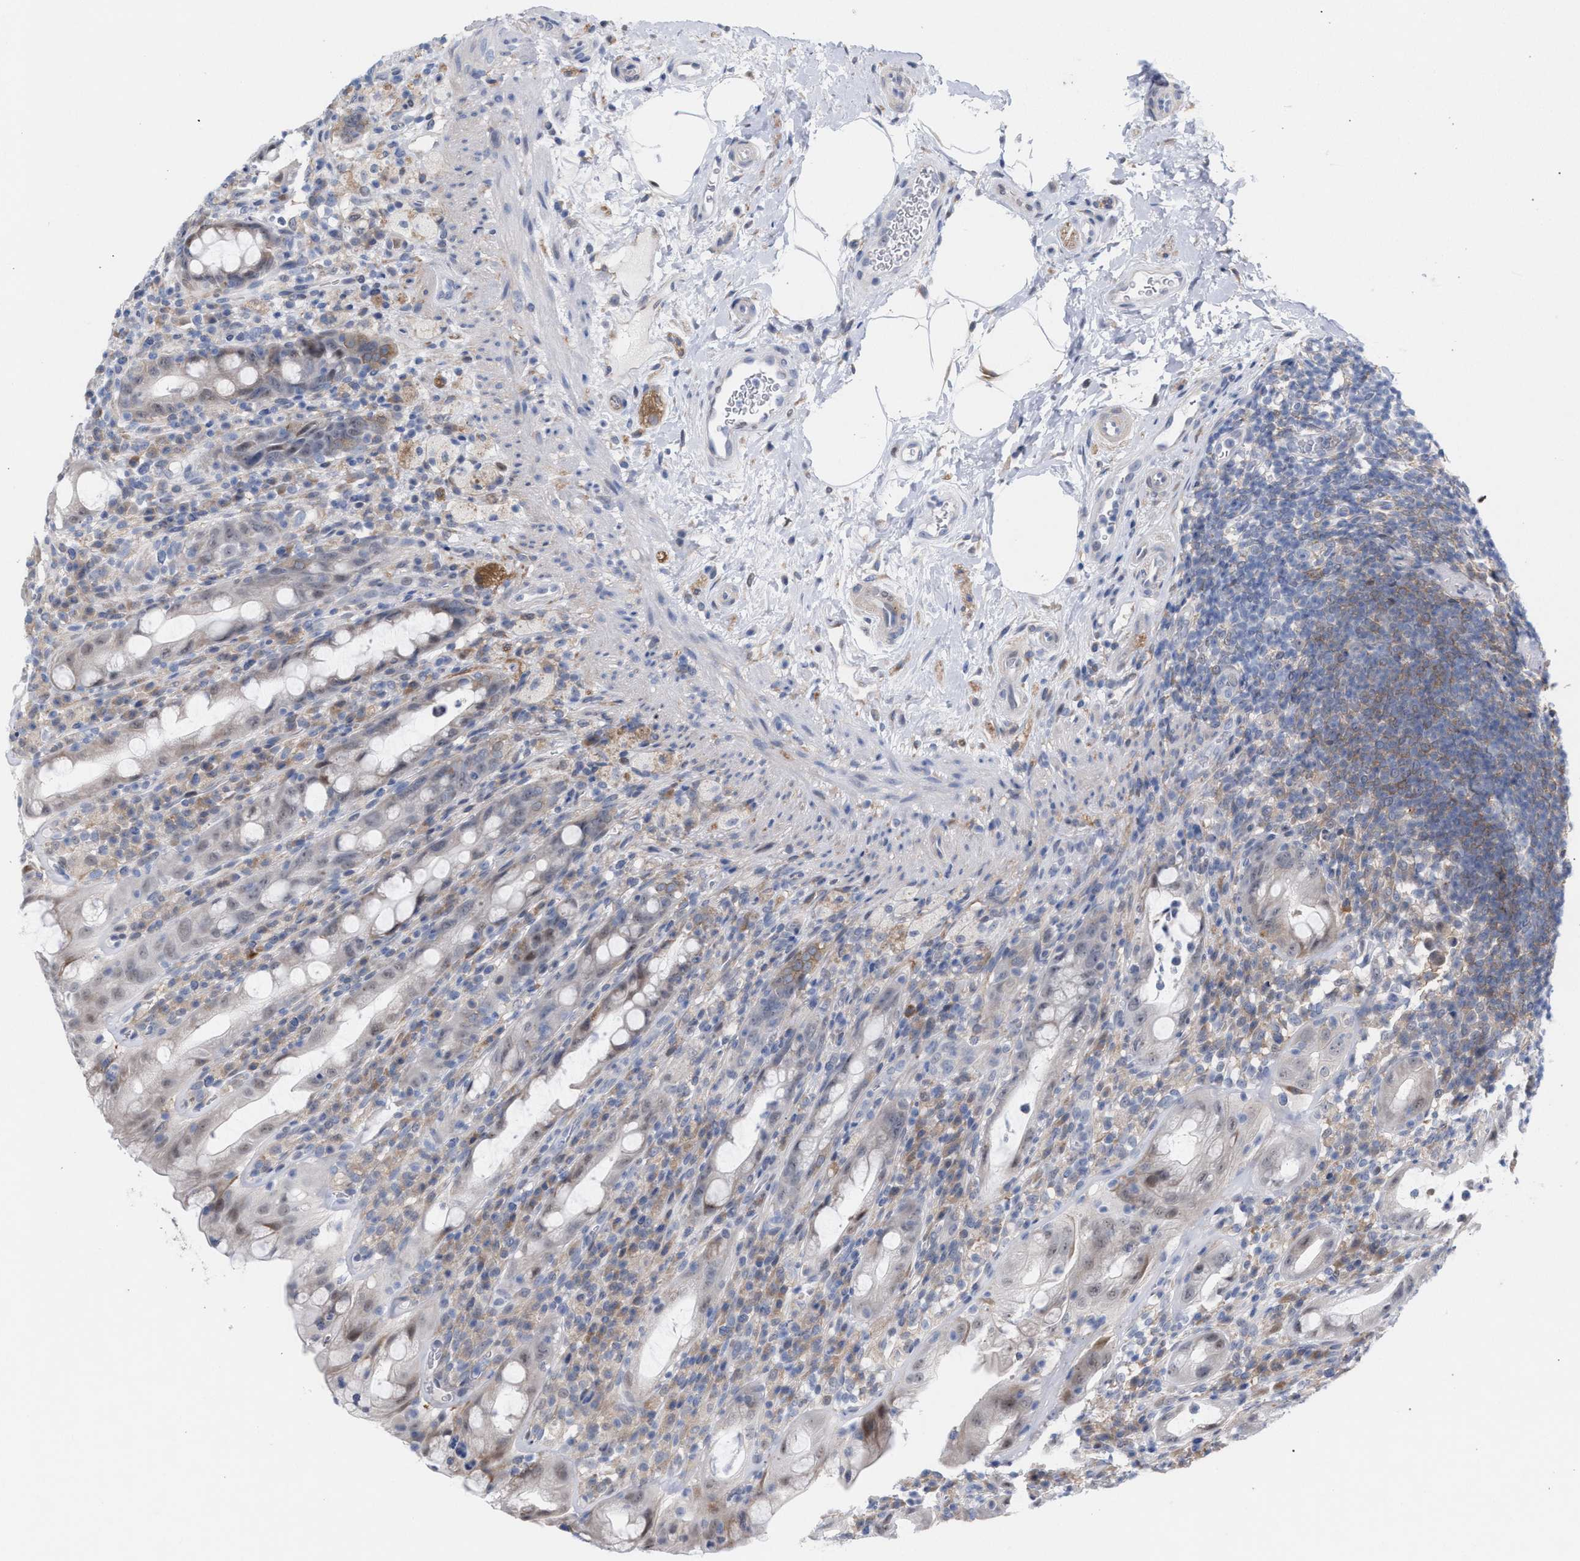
{"staining": {"intensity": "weak", "quantity": "25%-75%", "location": "nuclear"}, "tissue": "rectum", "cell_type": "Glandular cells", "image_type": "normal", "snomed": [{"axis": "morphology", "description": "Normal tissue, NOS"}, {"axis": "topography", "description": "Rectum"}], "caption": "A brown stain labels weak nuclear positivity of a protein in glandular cells of benign human rectum.", "gene": "FHOD3", "patient": {"sex": "male", "age": 44}}